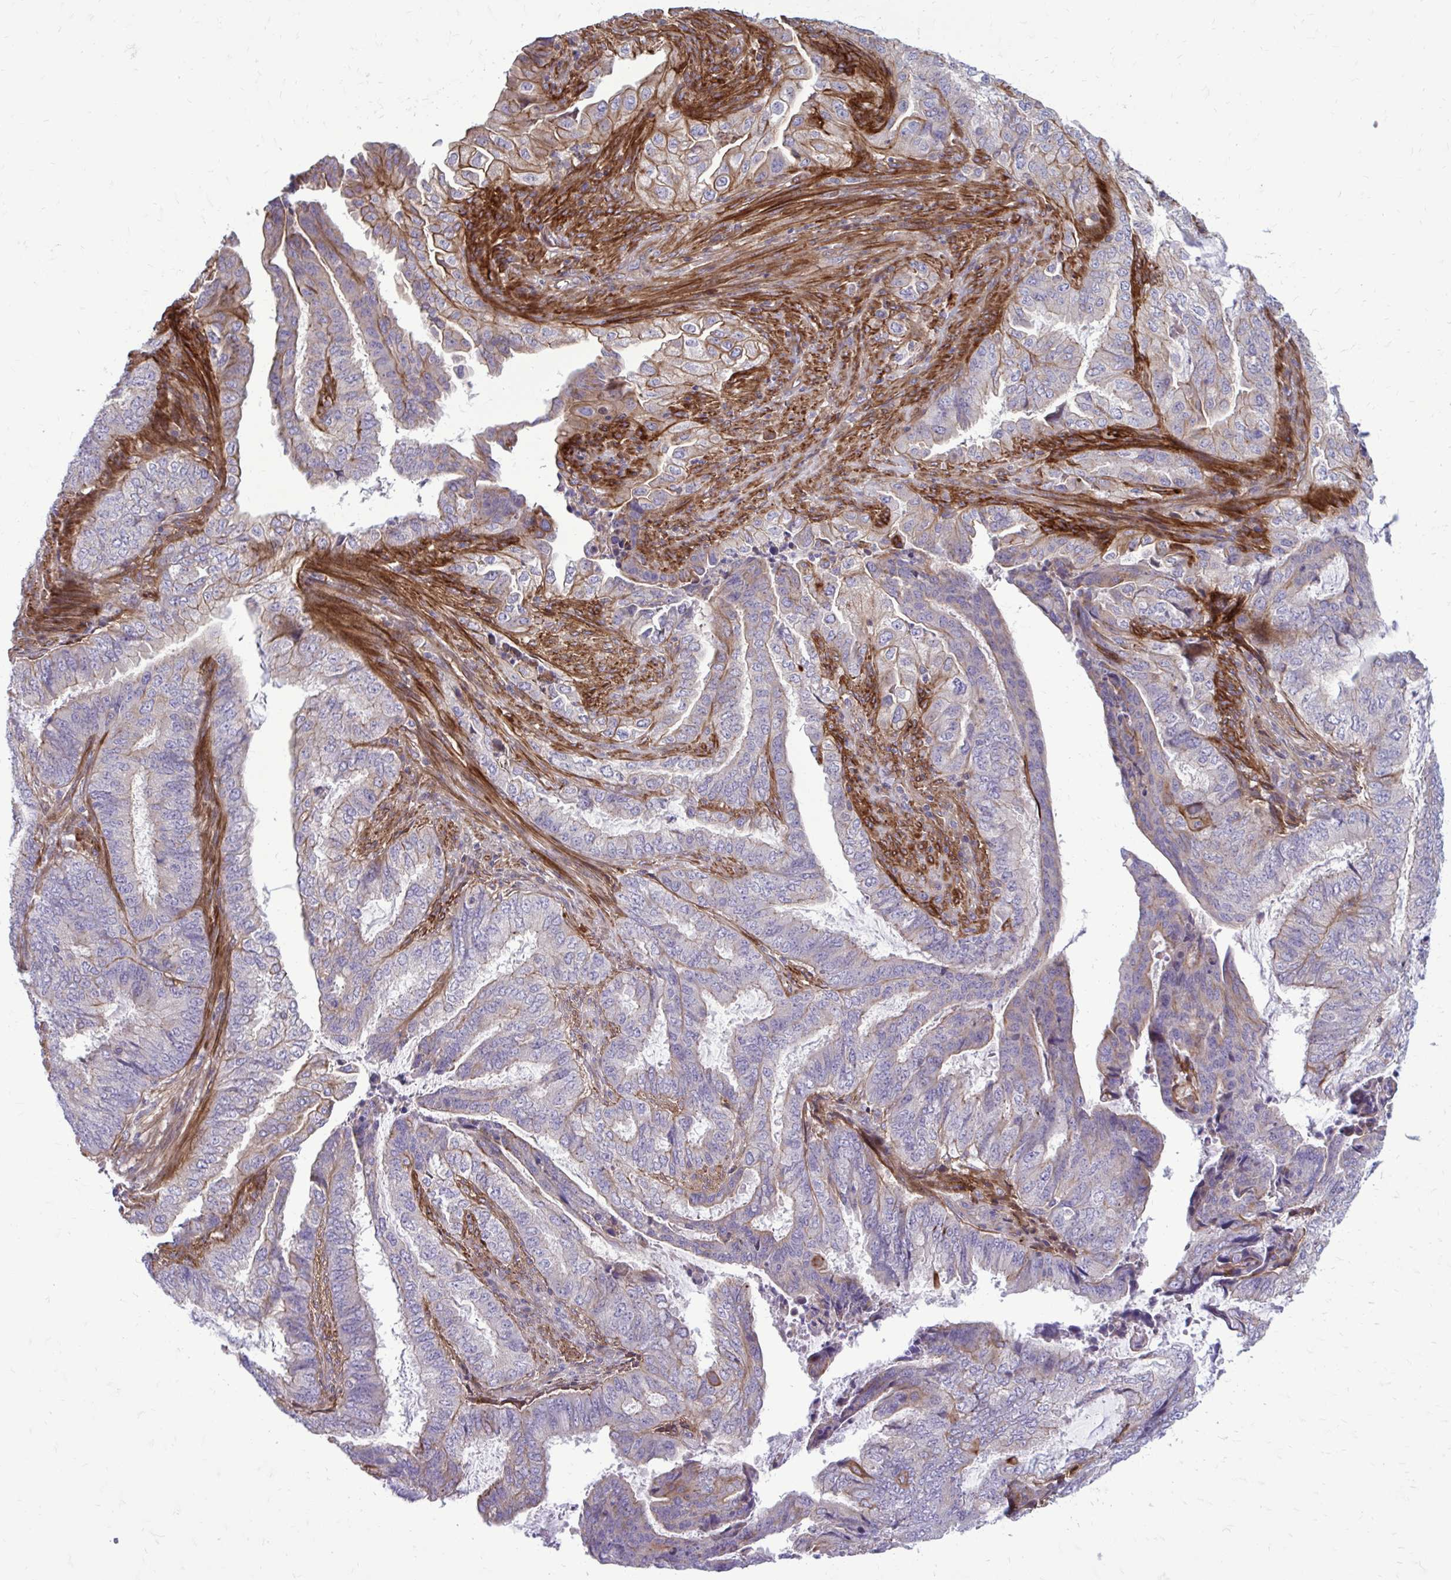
{"staining": {"intensity": "moderate", "quantity": "<25%", "location": "cytoplasmic/membranous"}, "tissue": "endometrial cancer", "cell_type": "Tumor cells", "image_type": "cancer", "snomed": [{"axis": "morphology", "description": "Adenocarcinoma, NOS"}, {"axis": "topography", "description": "Endometrium"}], "caption": "There is low levels of moderate cytoplasmic/membranous staining in tumor cells of endometrial adenocarcinoma, as demonstrated by immunohistochemical staining (brown color).", "gene": "FAP", "patient": {"sex": "female", "age": 51}}